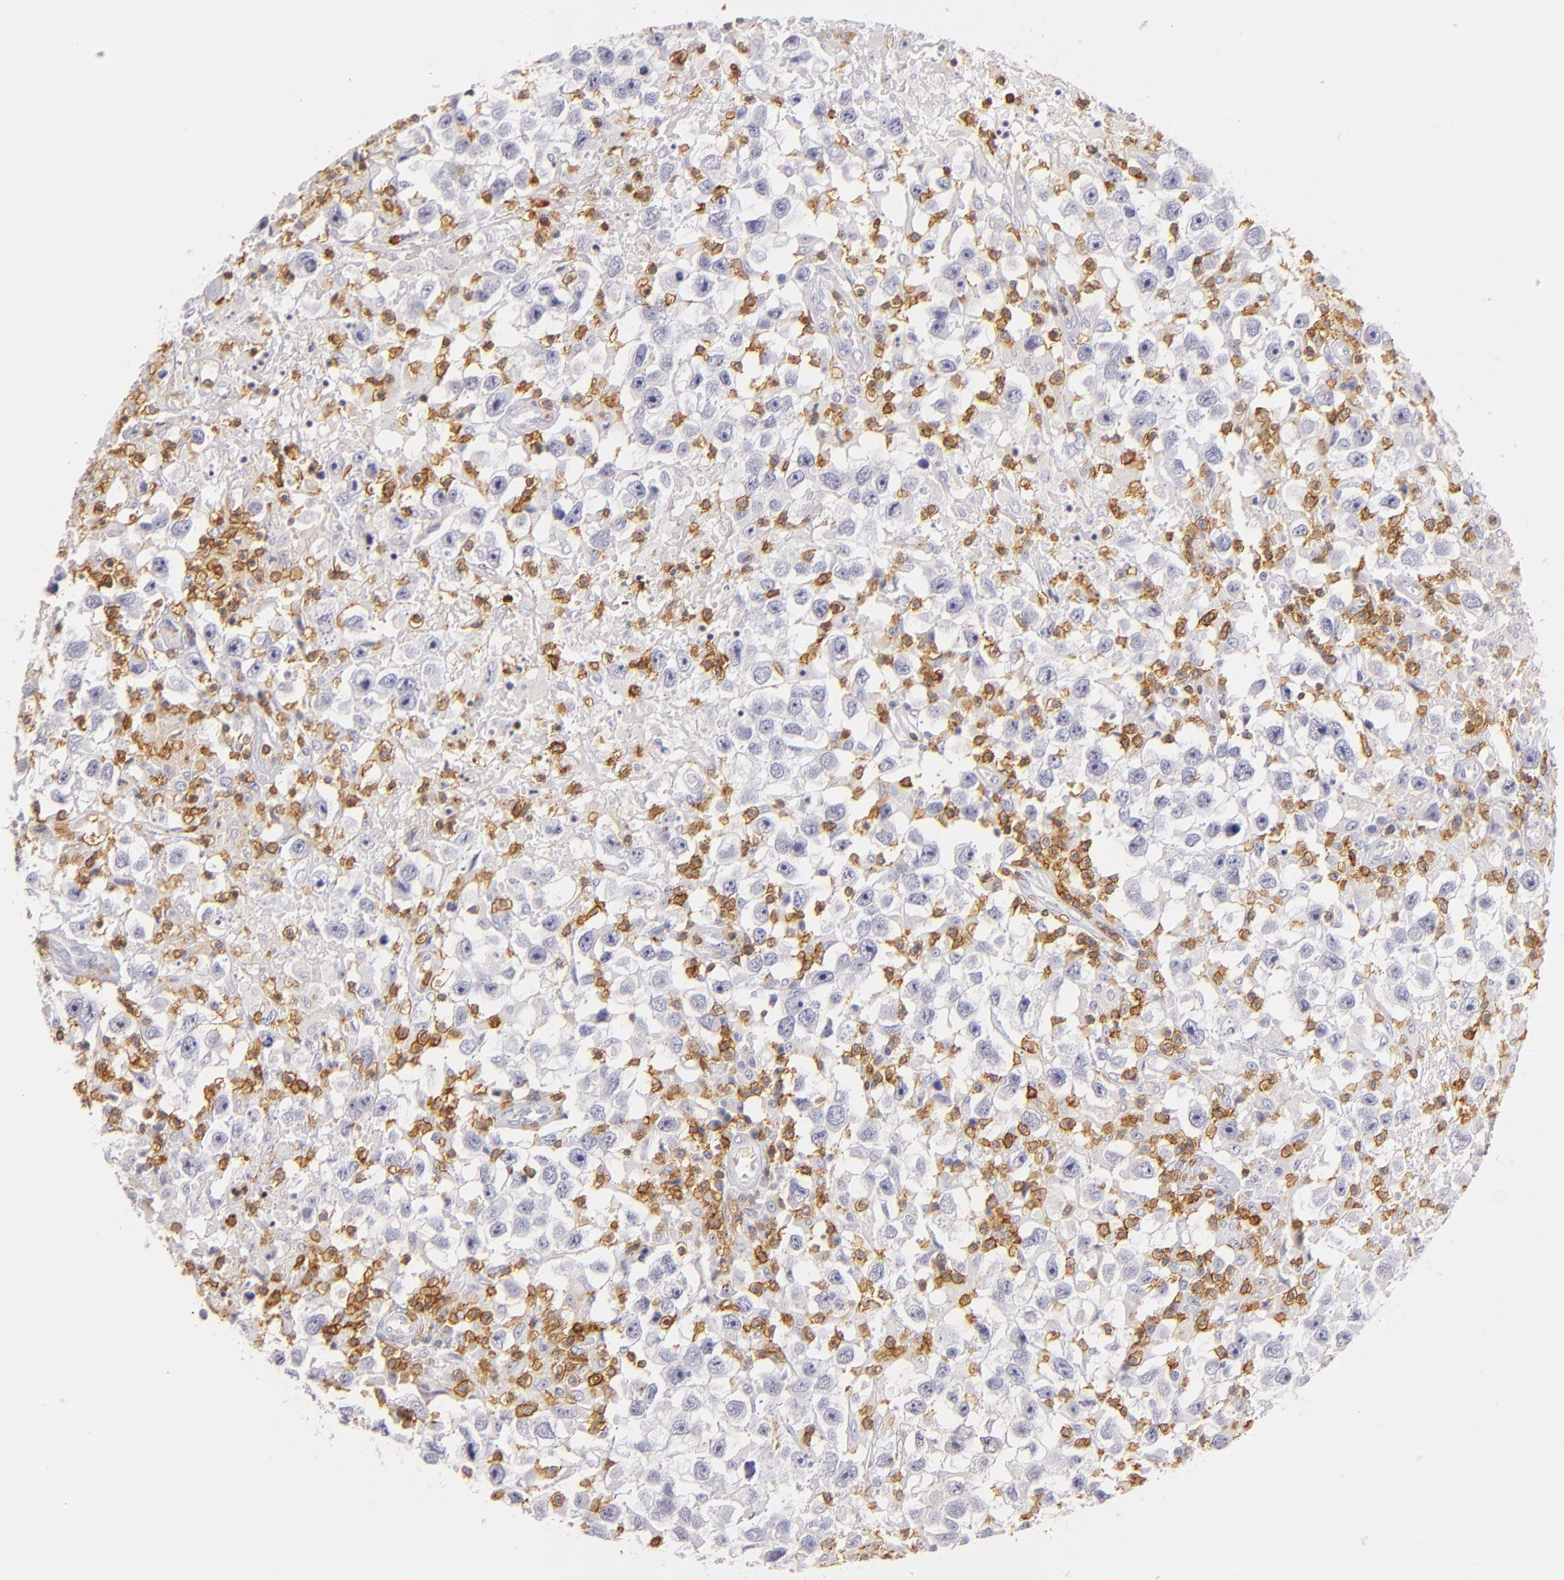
{"staining": {"intensity": "negative", "quantity": "none", "location": "none"}, "tissue": "testis cancer", "cell_type": "Tumor cells", "image_type": "cancer", "snomed": [{"axis": "morphology", "description": "Seminoma, NOS"}, {"axis": "topography", "description": "Testis"}], "caption": "Seminoma (testis) stained for a protein using IHC shows no expression tumor cells.", "gene": "LAT", "patient": {"sex": "male", "age": 34}}